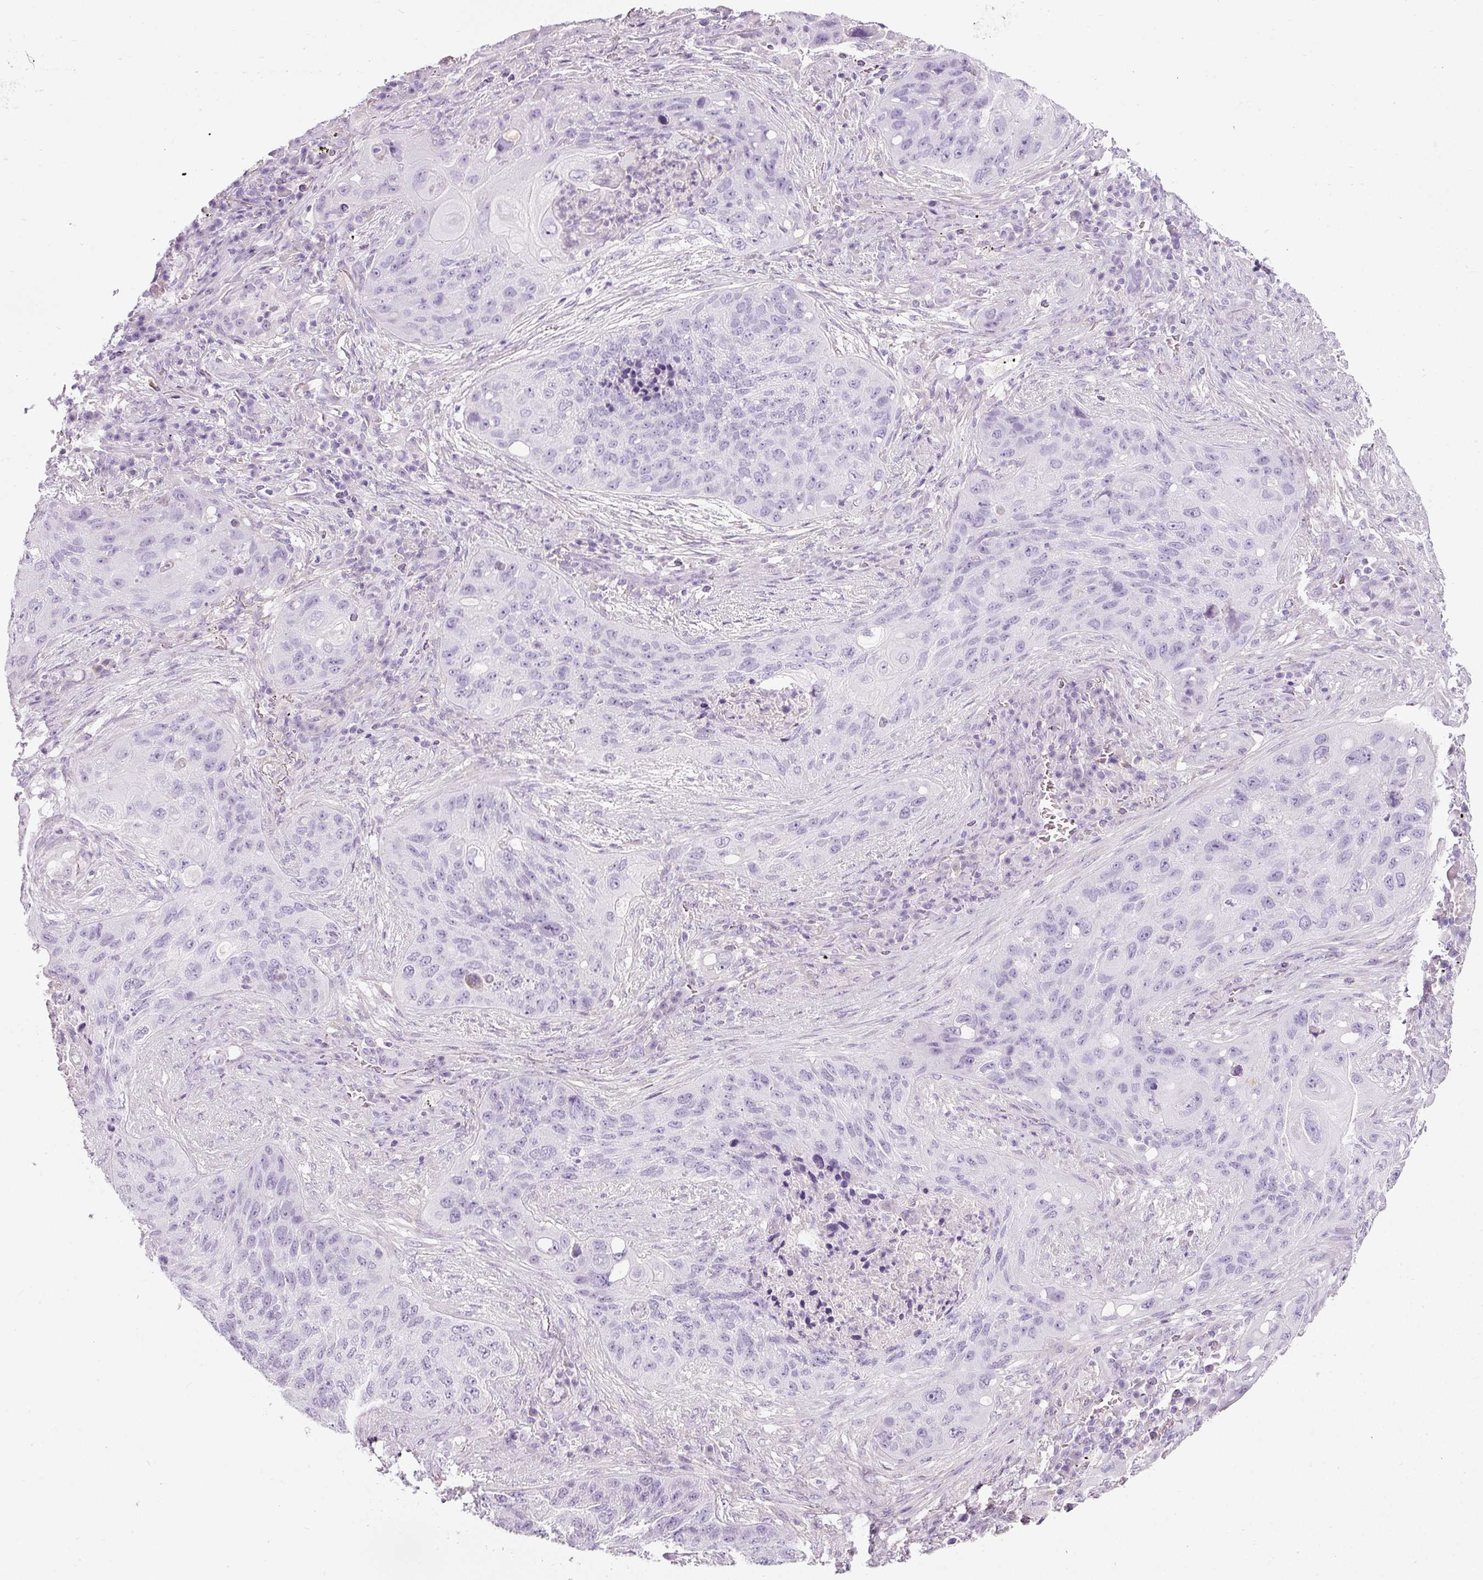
{"staining": {"intensity": "negative", "quantity": "none", "location": "none"}, "tissue": "lung cancer", "cell_type": "Tumor cells", "image_type": "cancer", "snomed": [{"axis": "morphology", "description": "Squamous cell carcinoma, NOS"}, {"axis": "topography", "description": "Lung"}], "caption": "Protein analysis of lung squamous cell carcinoma displays no significant positivity in tumor cells.", "gene": "DNM1", "patient": {"sex": "female", "age": 63}}